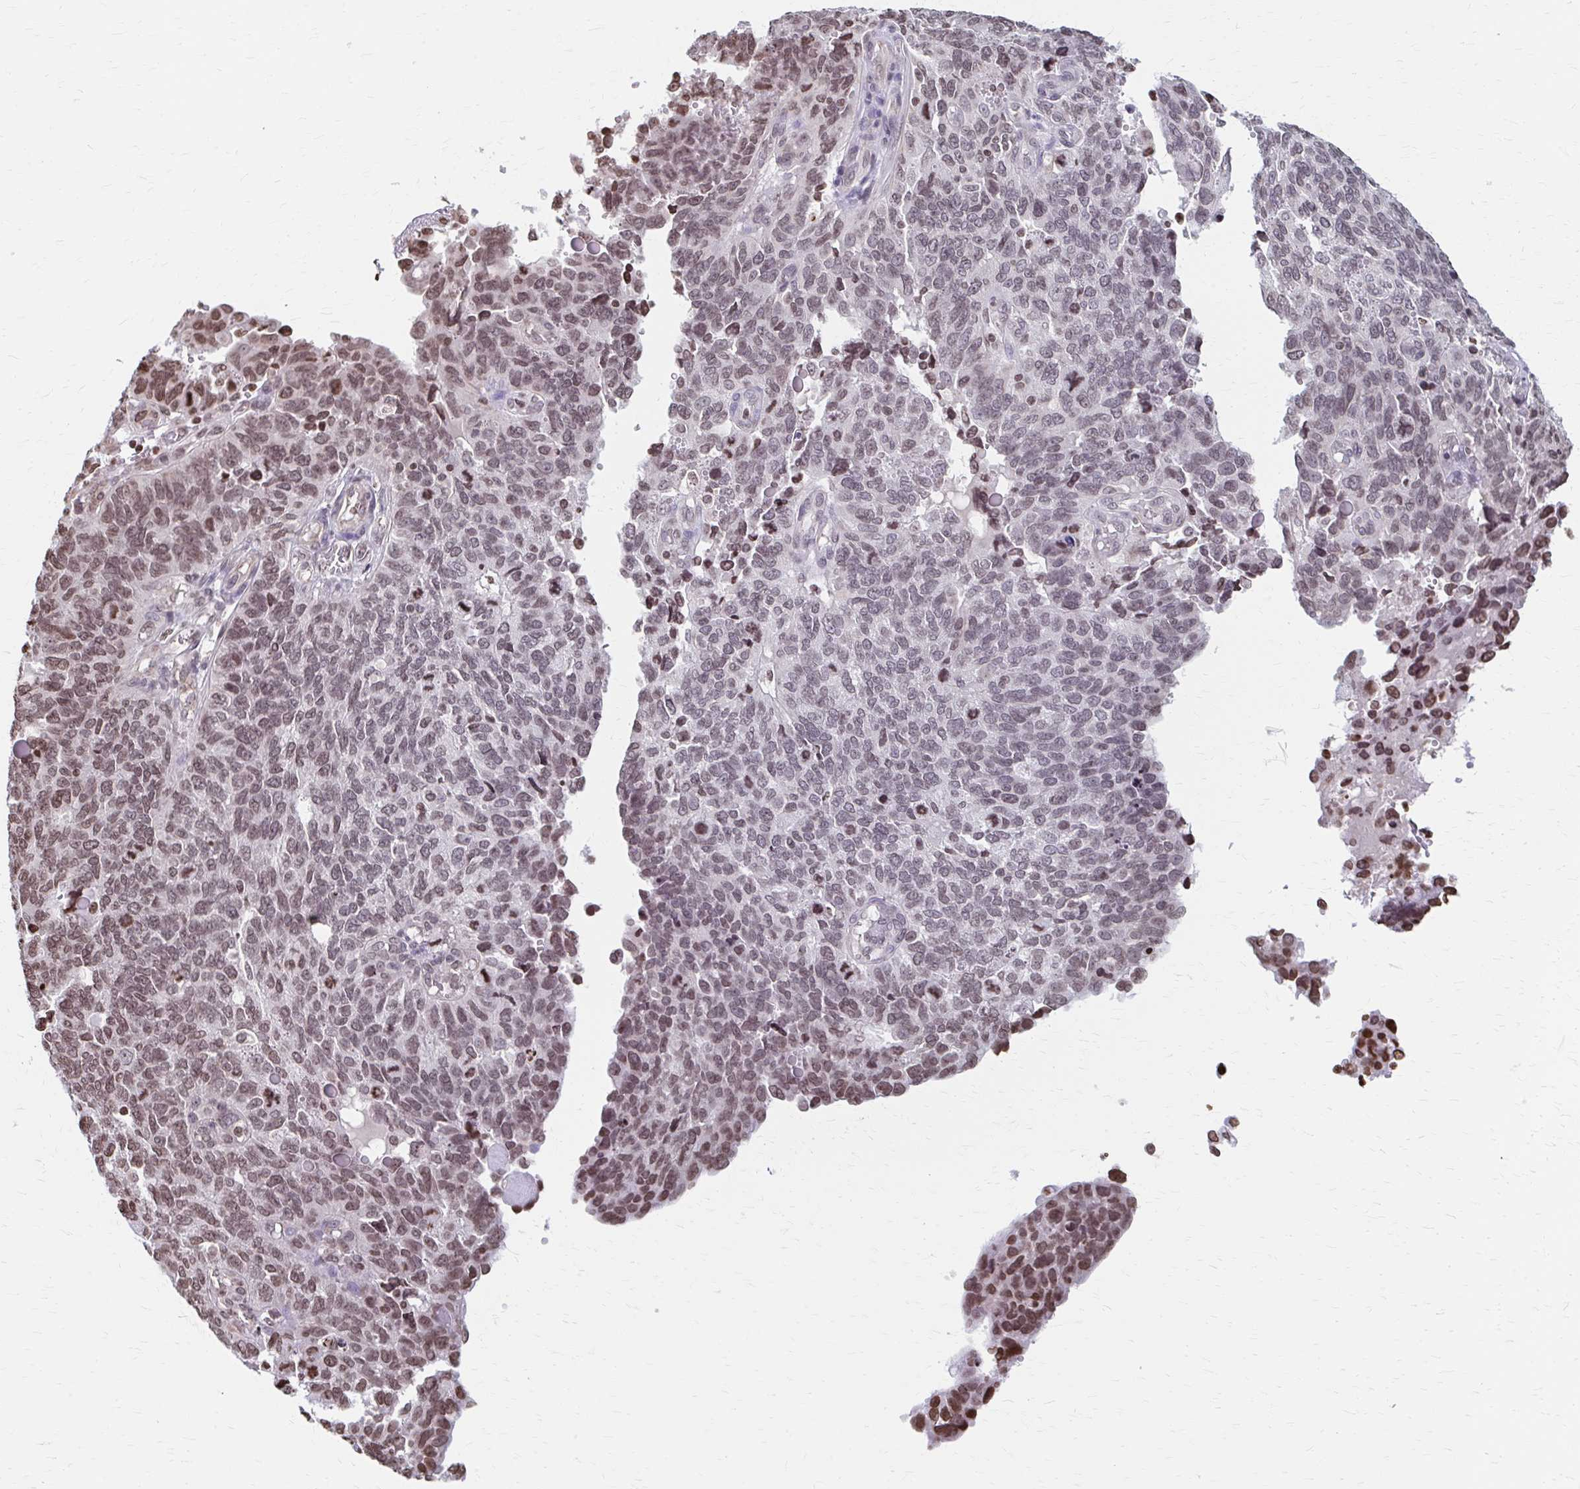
{"staining": {"intensity": "moderate", "quantity": "25%-75%", "location": "nuclear"}, "tissue": "endometrial cancer", "cell_type": "Tumor cells", "image_type": "cancer", "snomed": [{"axis": "morphology", "description": "Adenocarcinoma, NOS"}, {"axis": "topography", "description": "Endometrium"}], "caption": "A micrograph showing moderate nuclear staining in about 25%-75% of tumor cells in endometrial cancer (adenocarcinoma), as visualized by brown immunohistochemical staining.", "gene": "ORC3", "patient": {"sex": "female", "age": 66}}